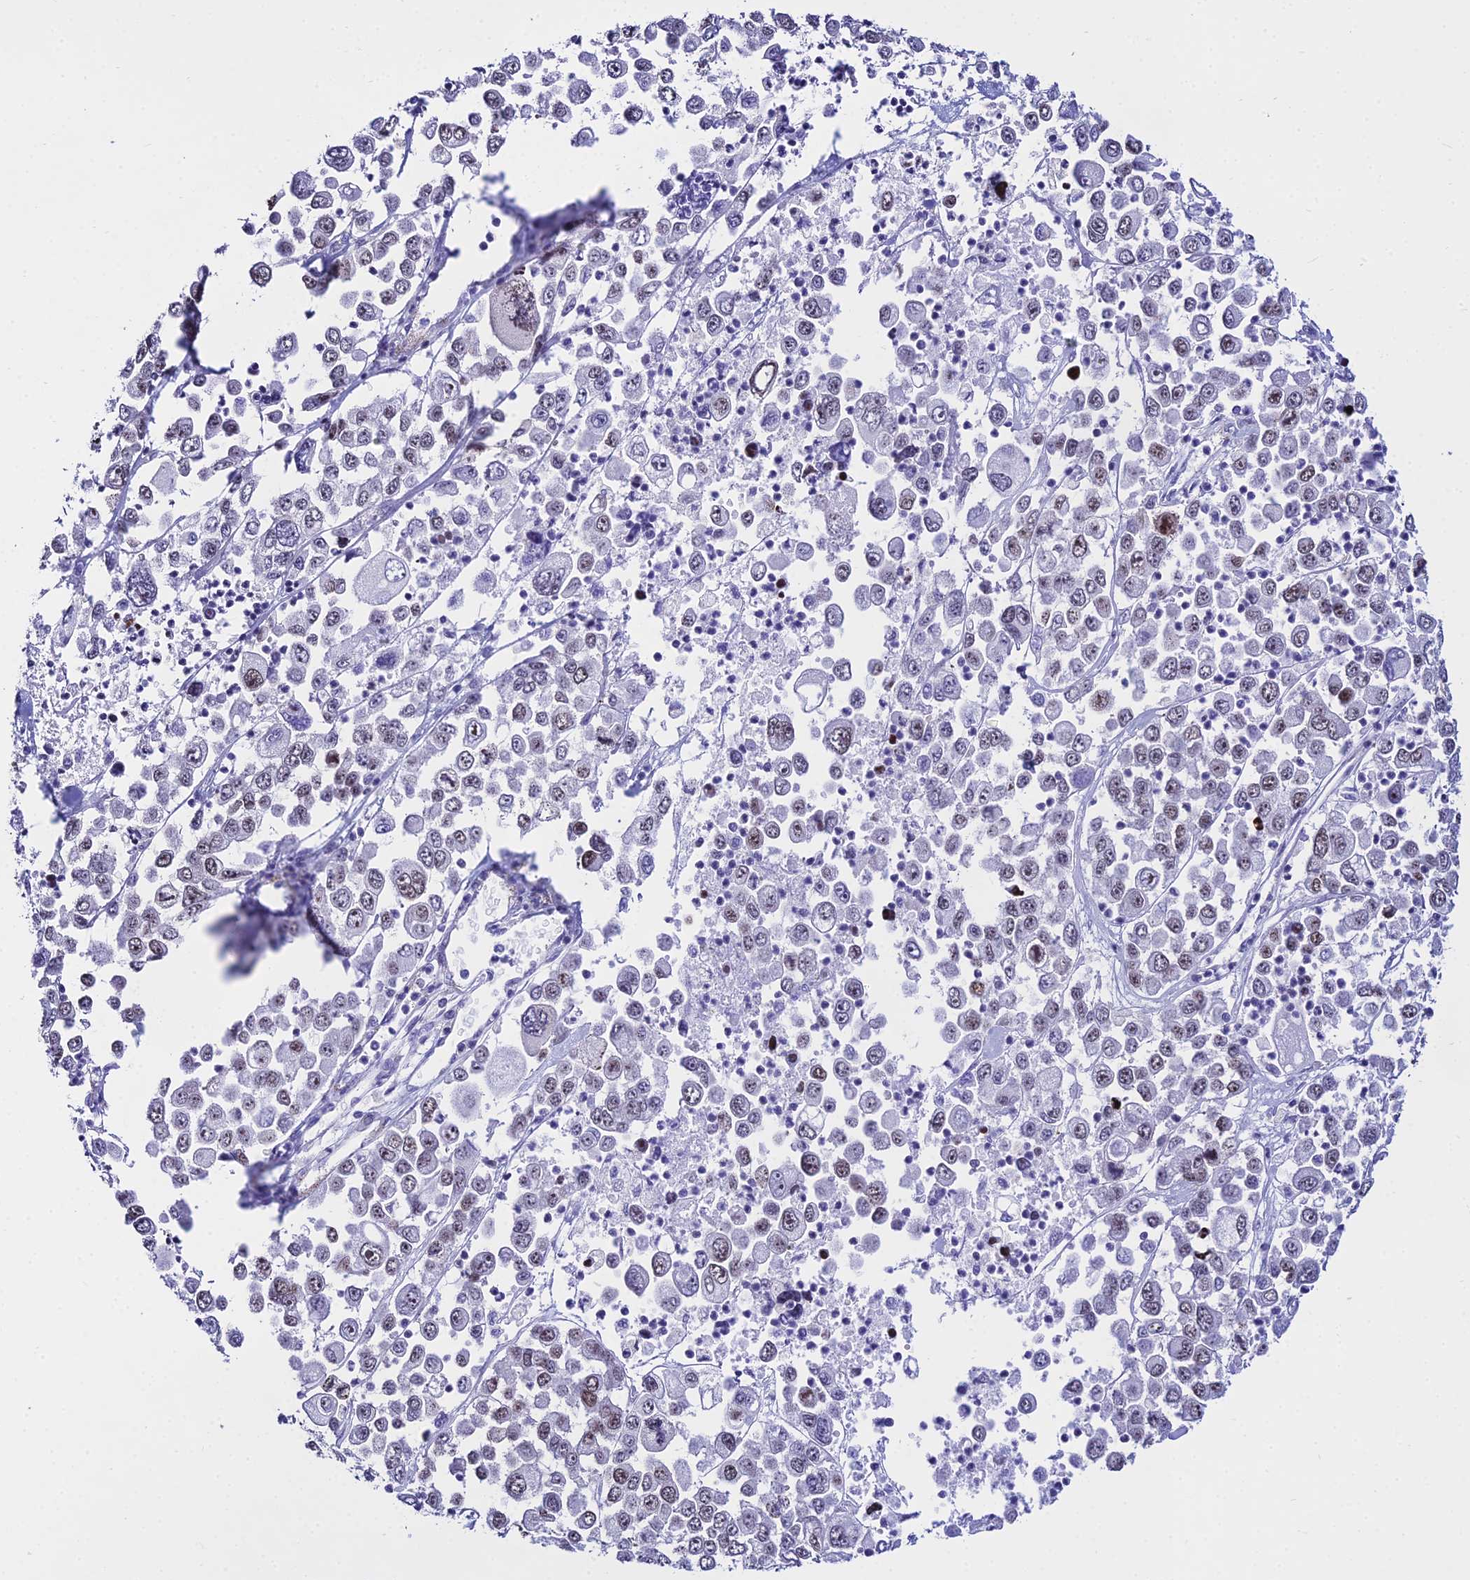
{"staining": {"intensity": "weak", "quantity": "<25%", "location": "nuclear"}, "tissue": "melanoma", "cell_type": "Tumor cells", "image_type": "cancer", "snomed": [{"axis": "morphology", "description": "Malignant melanoma, Metastatic site"}, {"axis": "topography", "description": "Lymph node"}], "caption": "IHC image of human melanoma stained for a protein (brown), which shows no staining in tumor cells. Nuclei are stained in blue.", "gene": "DLX1", "patient": {"sex": "female", "age": 54}}